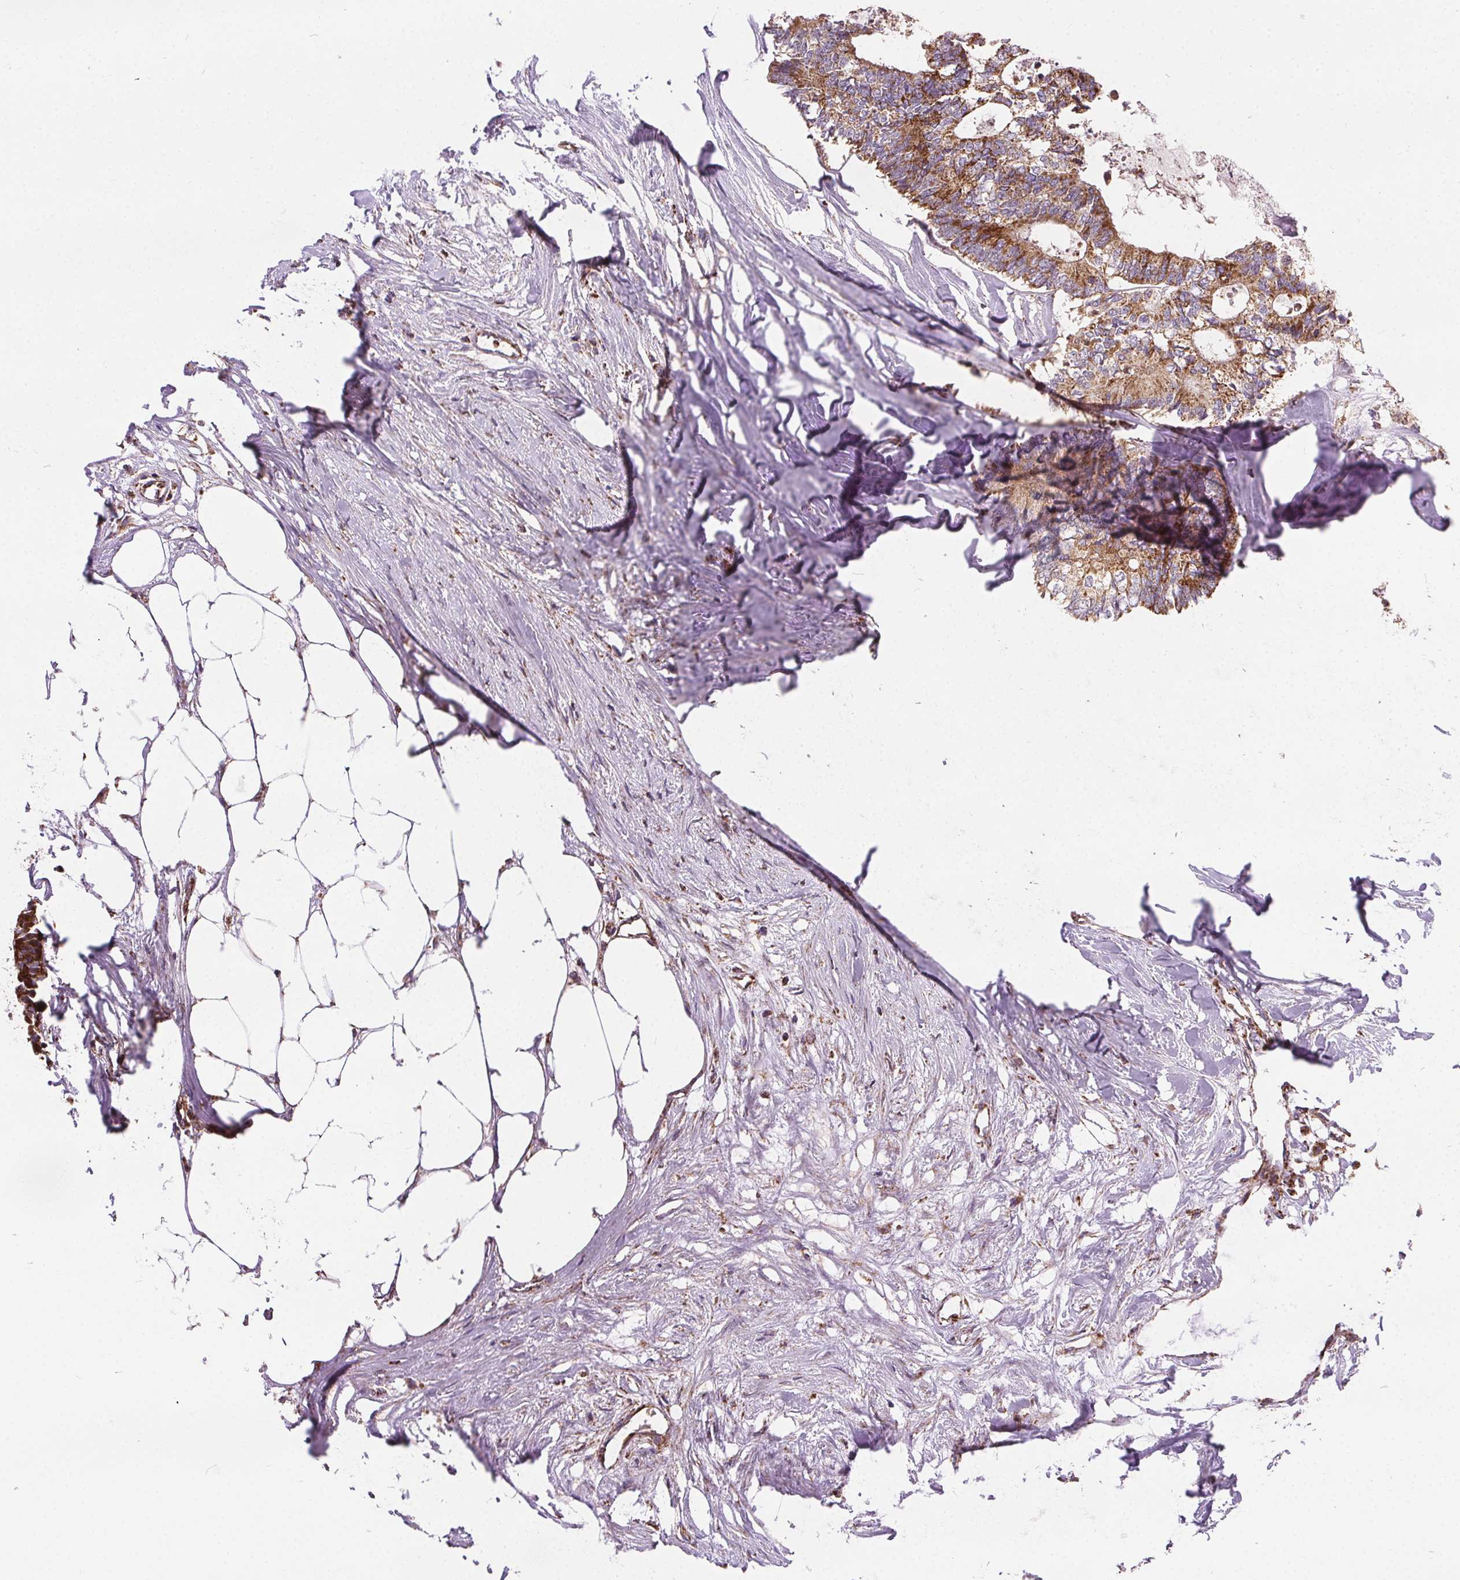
{"staining": {"intensity": "strong", "quantity": "25%-75%", "location": "cytoplasmic/membranous"}, "tissue": "colorectal cancer", "cell_type": "Tumor cells", "image_type": "cancer", "snomed": [{"axis": "morphology", "description": "Adenocarcinoma, NOS"}, {"axis": "topography", "description": "Colon"}, {"axis": "topography", "description": "Rectum"}], "caption": "Immunohistochemical staining of human colorectal adenocarcinoma displays high levels of strong cytoplasmic/membranous positivity in approximately 25%-75% of tumor cells.", "gene": "GOLT1B", "patient": {"sex": "male", "age": 57}}